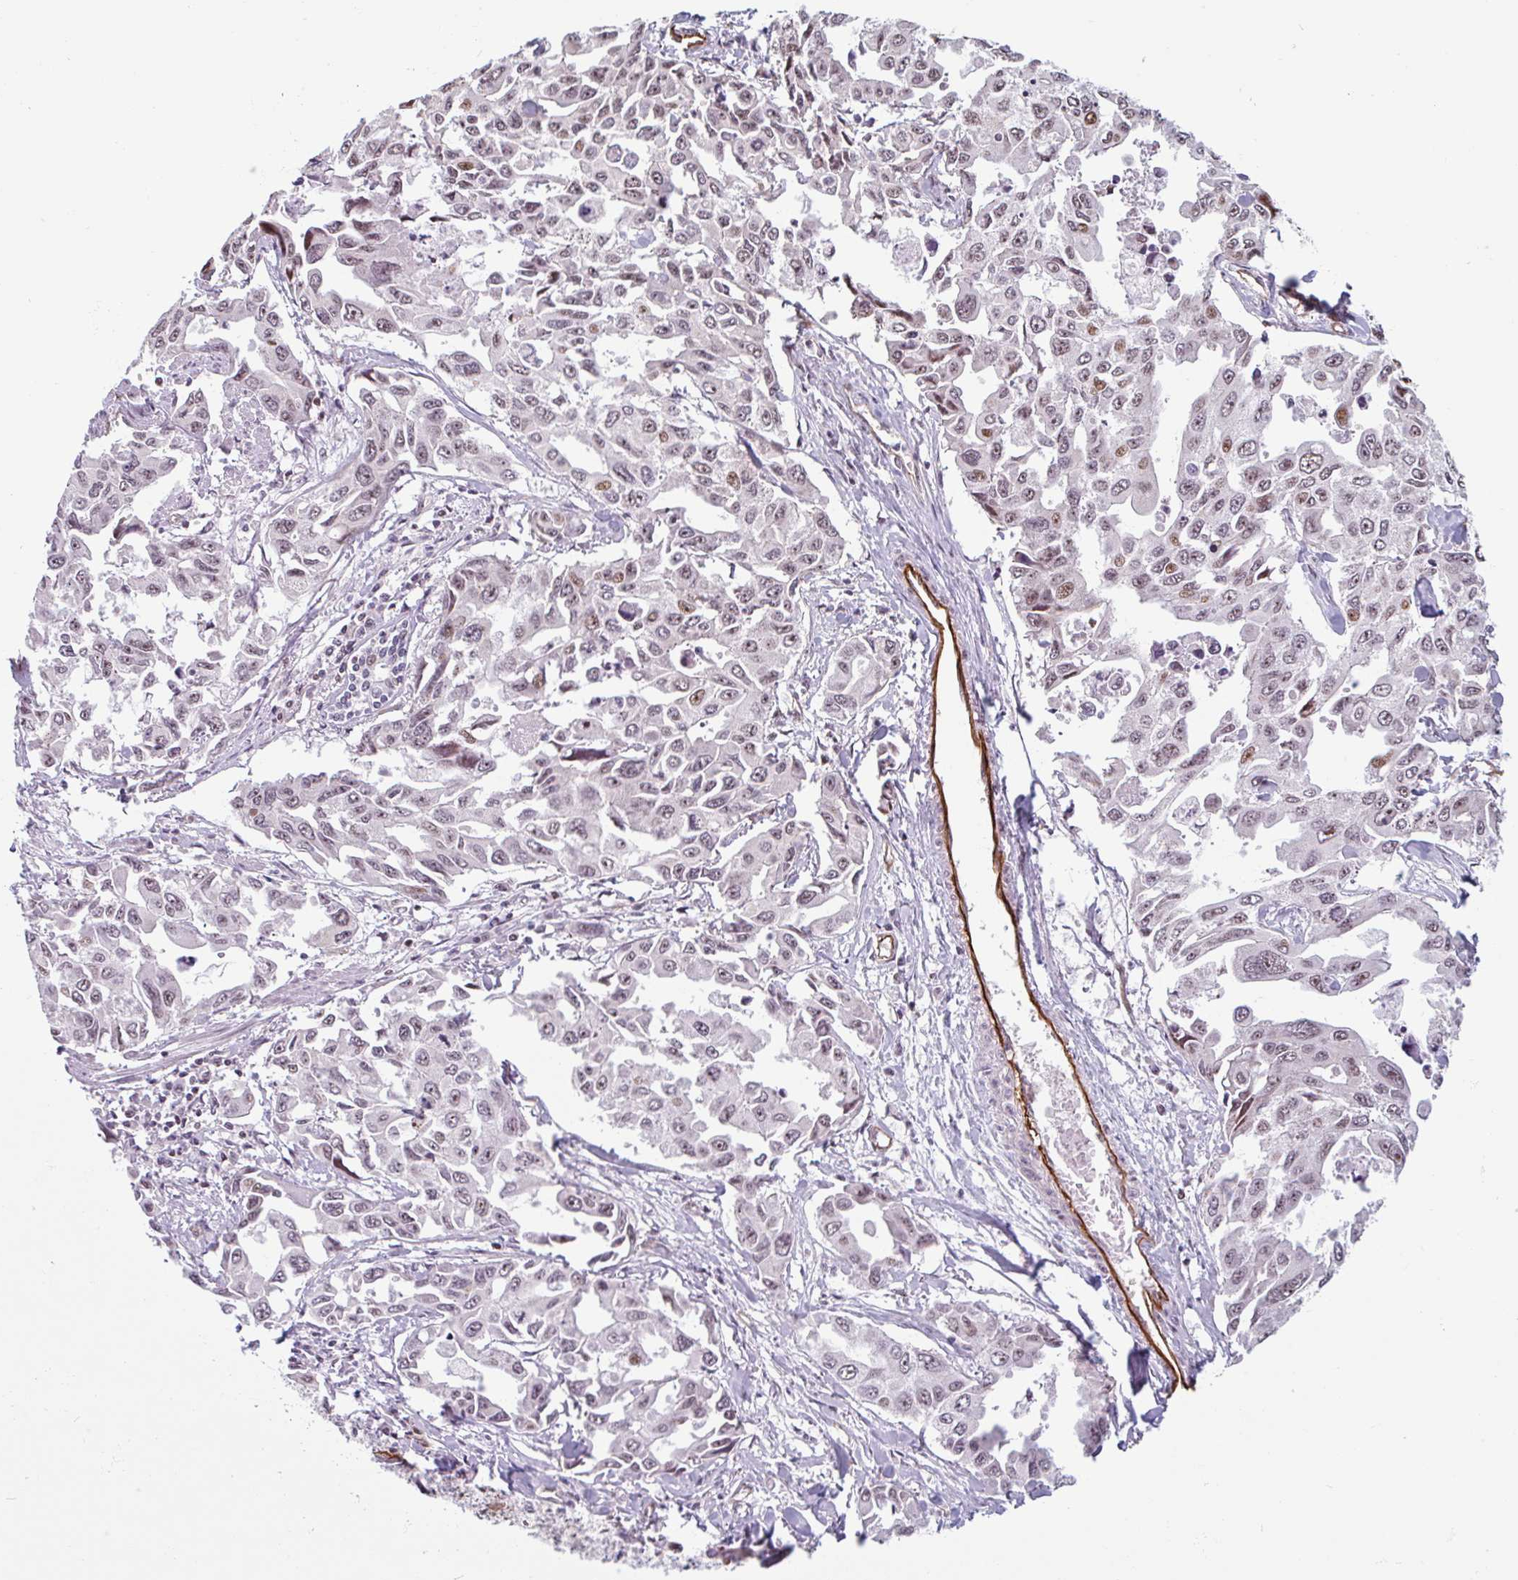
{"staining": {"intensity": "moderate", "quantity": "25%-75%", "location": "nuclear"}, "tissue": "lung cancer", "cell_type": "Tumor cells", "image_type": "cancer", "snomed": [{"axis": "morphology", "description": "Adenocarcinoma, NOS"}, {"axis": "topography", "description": "Lung"}], "caption": "Protein expression analysis of lung adenocarcinoma displays moderate nuclear staining in approximately 25%-75% of tumor cells.", "gene": "ZNF689", "patient": {"sex": "male", "age": 64}}